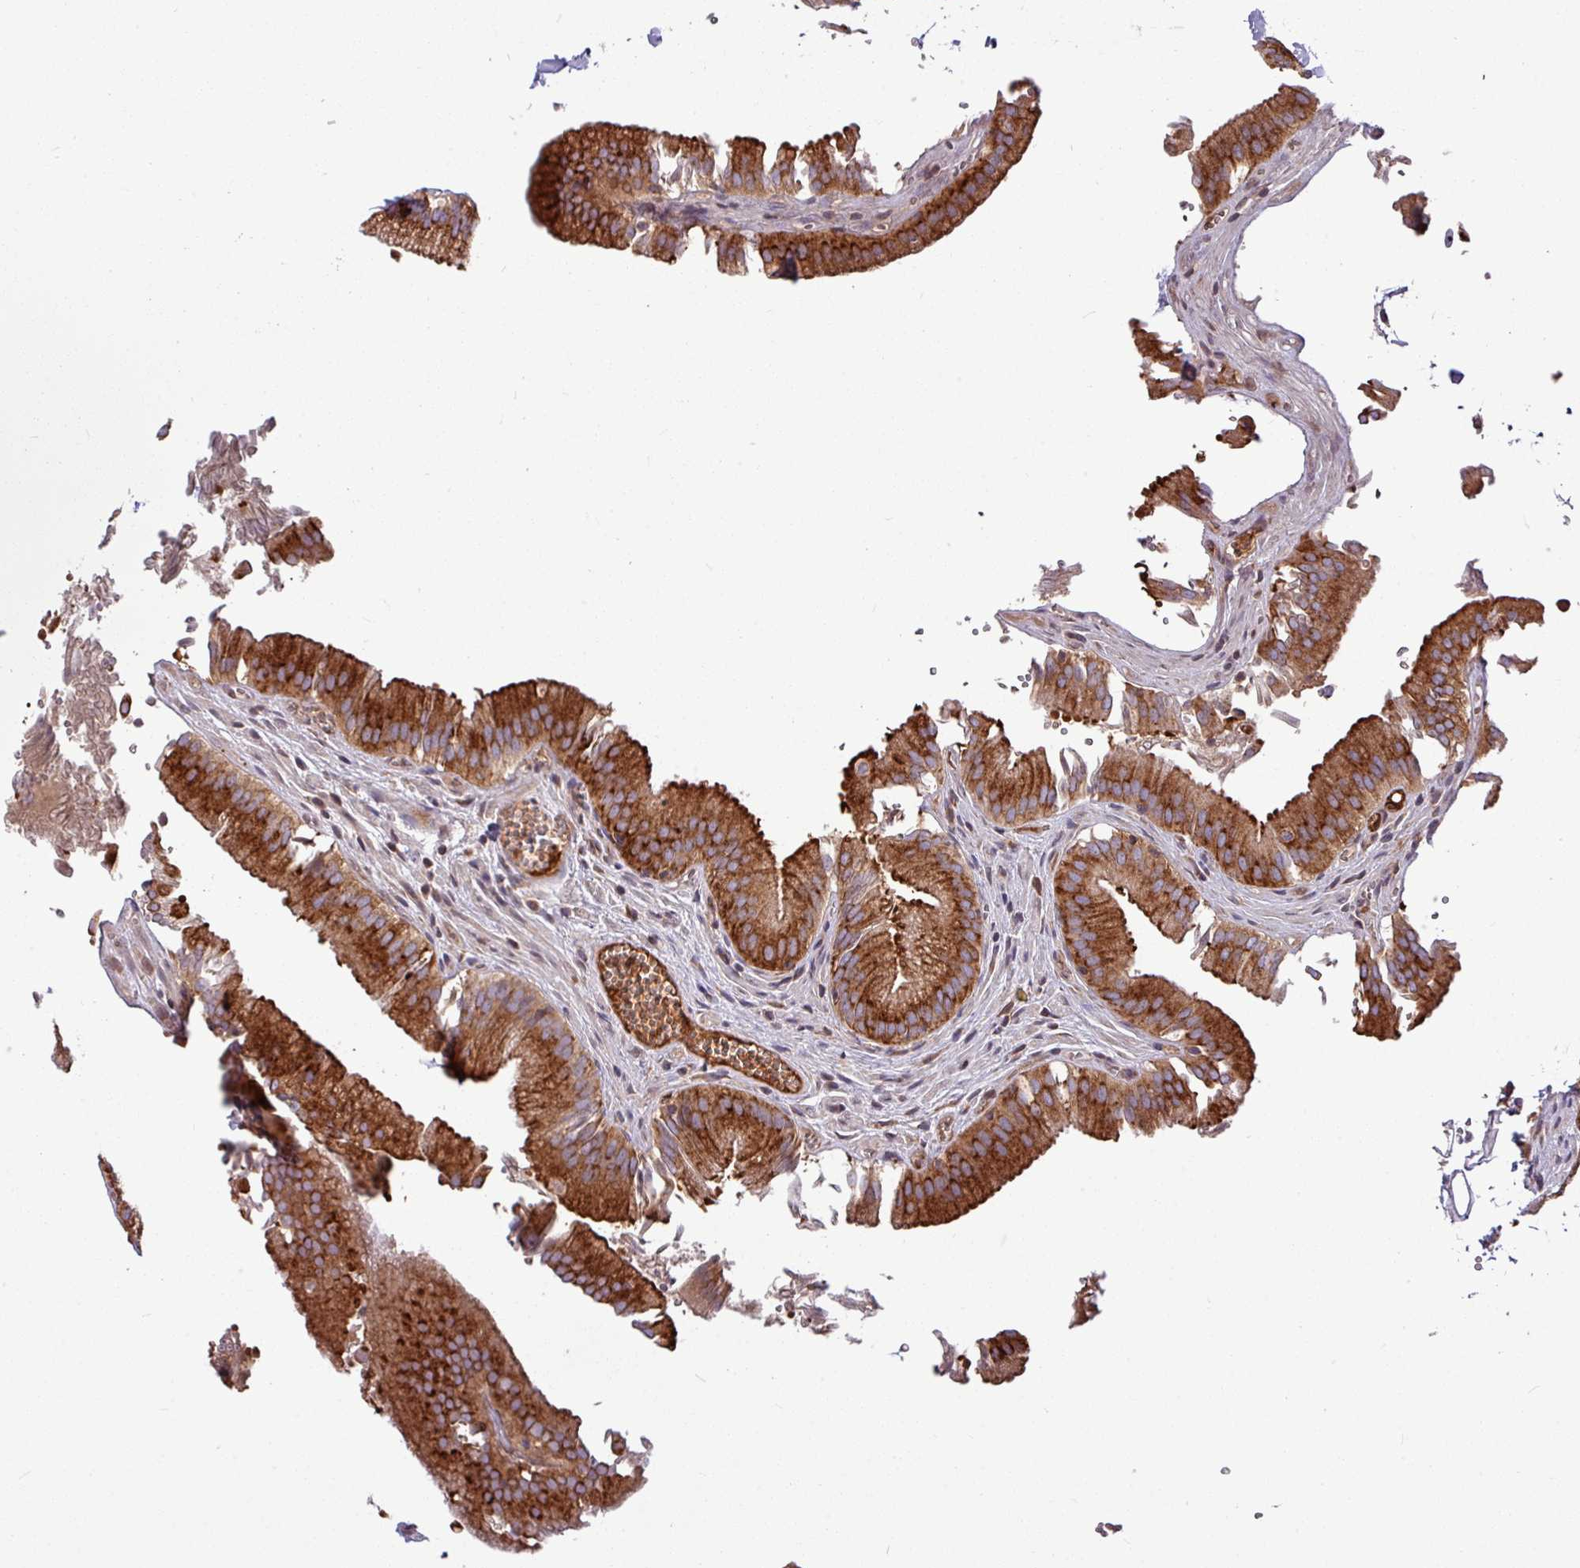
{"staining": {"intensity": "strong", "quantity": ">75%", "location": "cytoplasmic/membranous"}, "tissue": "gallbladder", "cell_type": "Glandular cells", "image_type": "normal", "snomed": [{"axis": "morphology", "description": "Normal tissue, NOS"}, {"axis": "topography", "description": "Gallbladder"}, {"axis": "topography", "description": "Peripheral nerve tissue"}], "caption": "Protein expression analysis of unremarkable gallbladder shows strong cytoplasmic/membranous staining in approximately >75% of glandular cells.", "gene": "LSM12", "patient": {"sex": "male", "age": 17}}